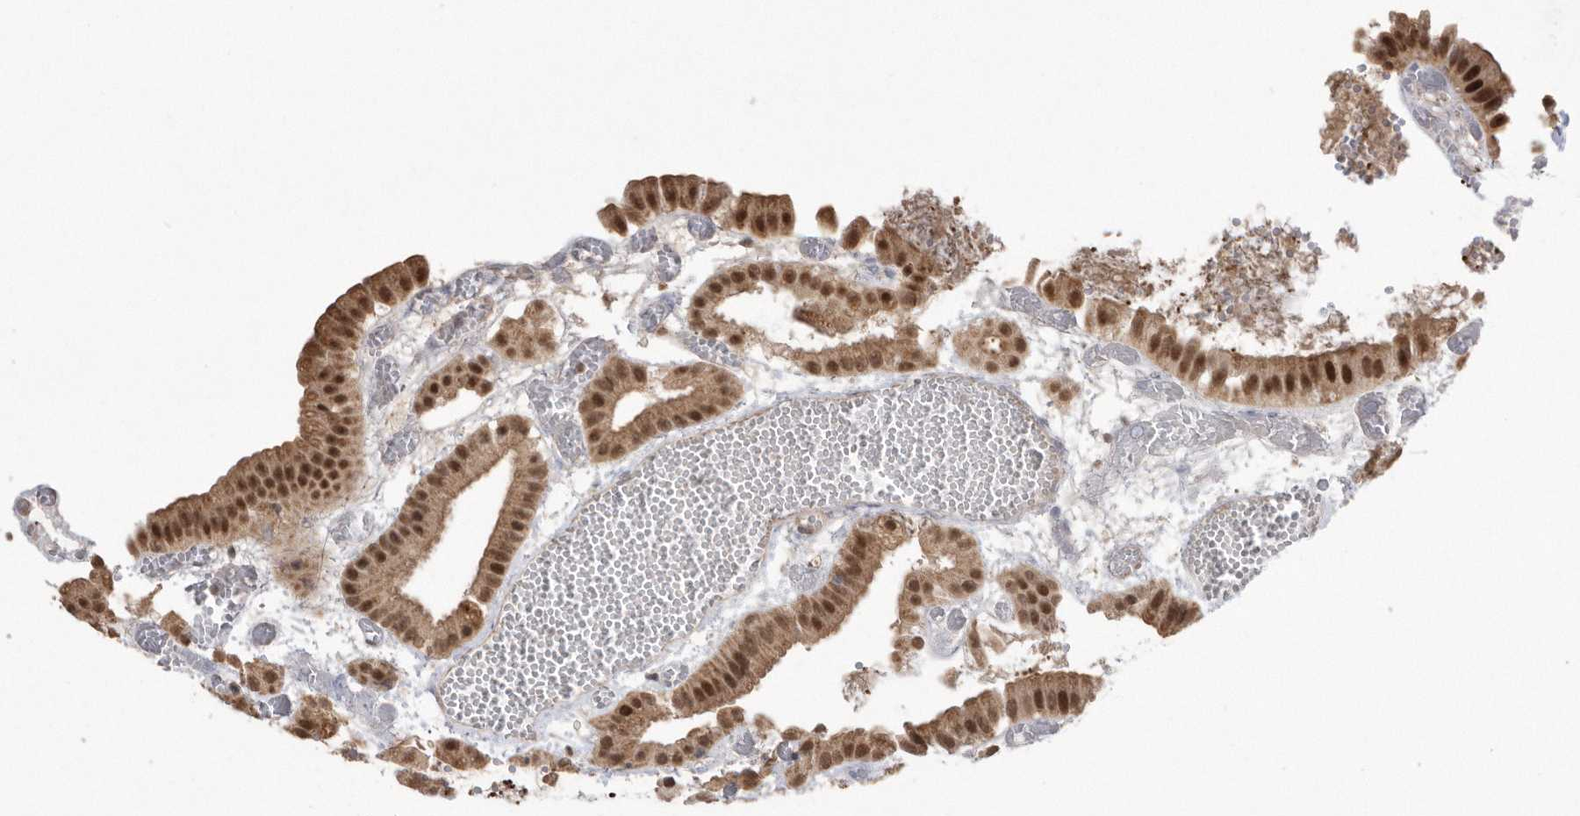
{"staining": {"intensity": "strong", "quantity": ">75%", "location": "cytoplasmic/membranous,nuclear"}, "tissue": "gallbladder", "cell_type": "Glandular cells", "image_type": "normal", "snomed": [{"axis": "morphology", "description": "Normal tissue, NOS"}, {"axis": "topography", "description": "Gallbladder"}], "caption": "Immunohistochemical staining of unremarkable human gallbladder demonstrates high levels of strong cytoplasmic/membranous,nuclear positivity in approximately >75% of glandular cells. Nuclei are stained in blue.", "gene": "TDRD3", "patient": {"sex": "female", "age": 64}}